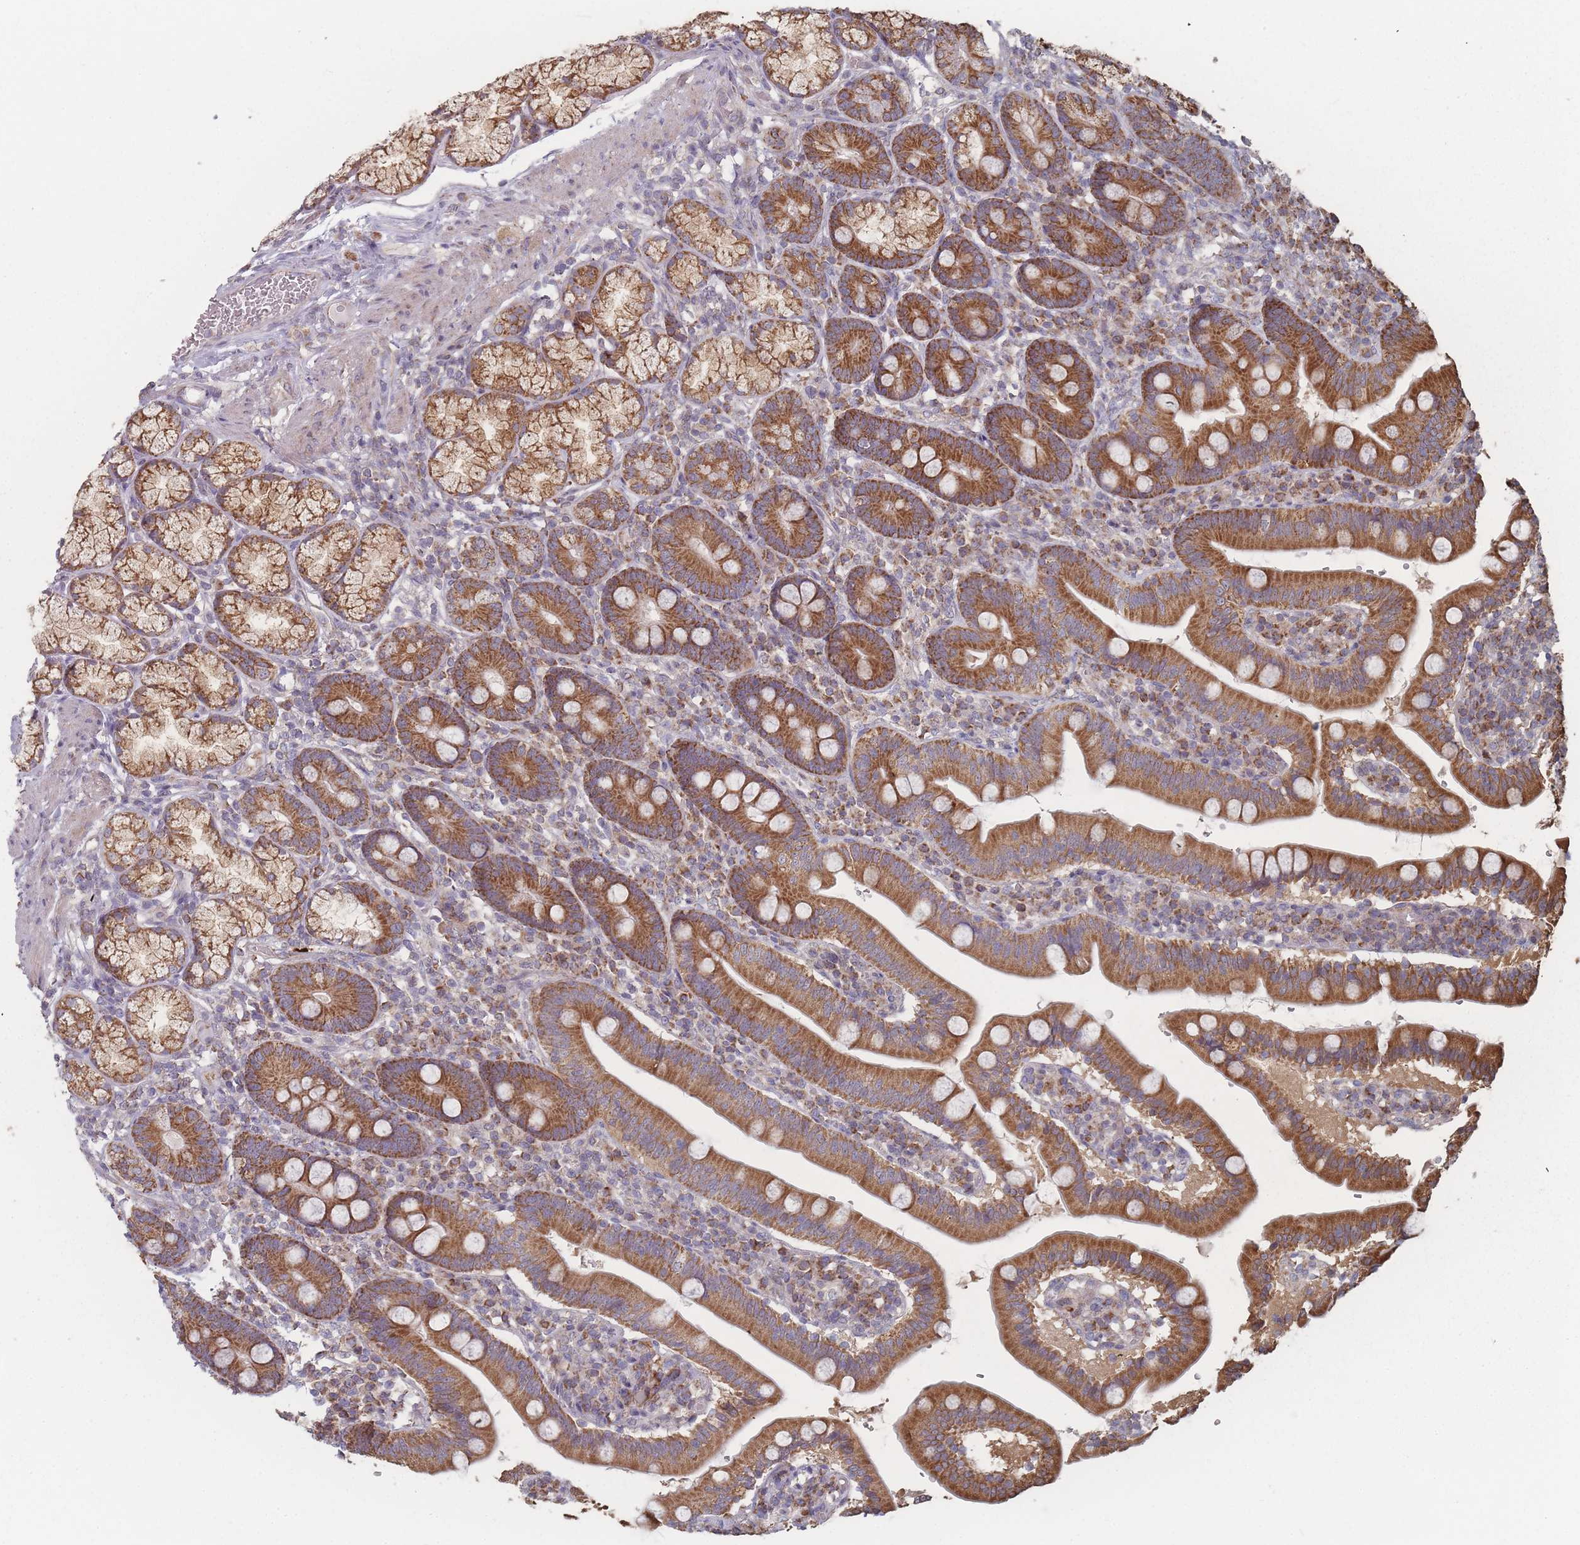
{"staining": {"intensity": "strong", "quantity": ">75%", "location": "cytoplasmic/membranous"}, "tissue": "duodenum", "cell_type": "Glandular cells", "image_type": "normal", "snomed": [{"axis": "morphology", "description": "Normal tissue, NOS"}, {"axis": "topography", "description": "Duodenum"}], "caption": "Strong cytoplasmic/membranous protein staining is appreciated in about >75% of glandular cells in duodenum.", "gene": "PSMB3", "patient": {"sex": "female", "age": 67}}